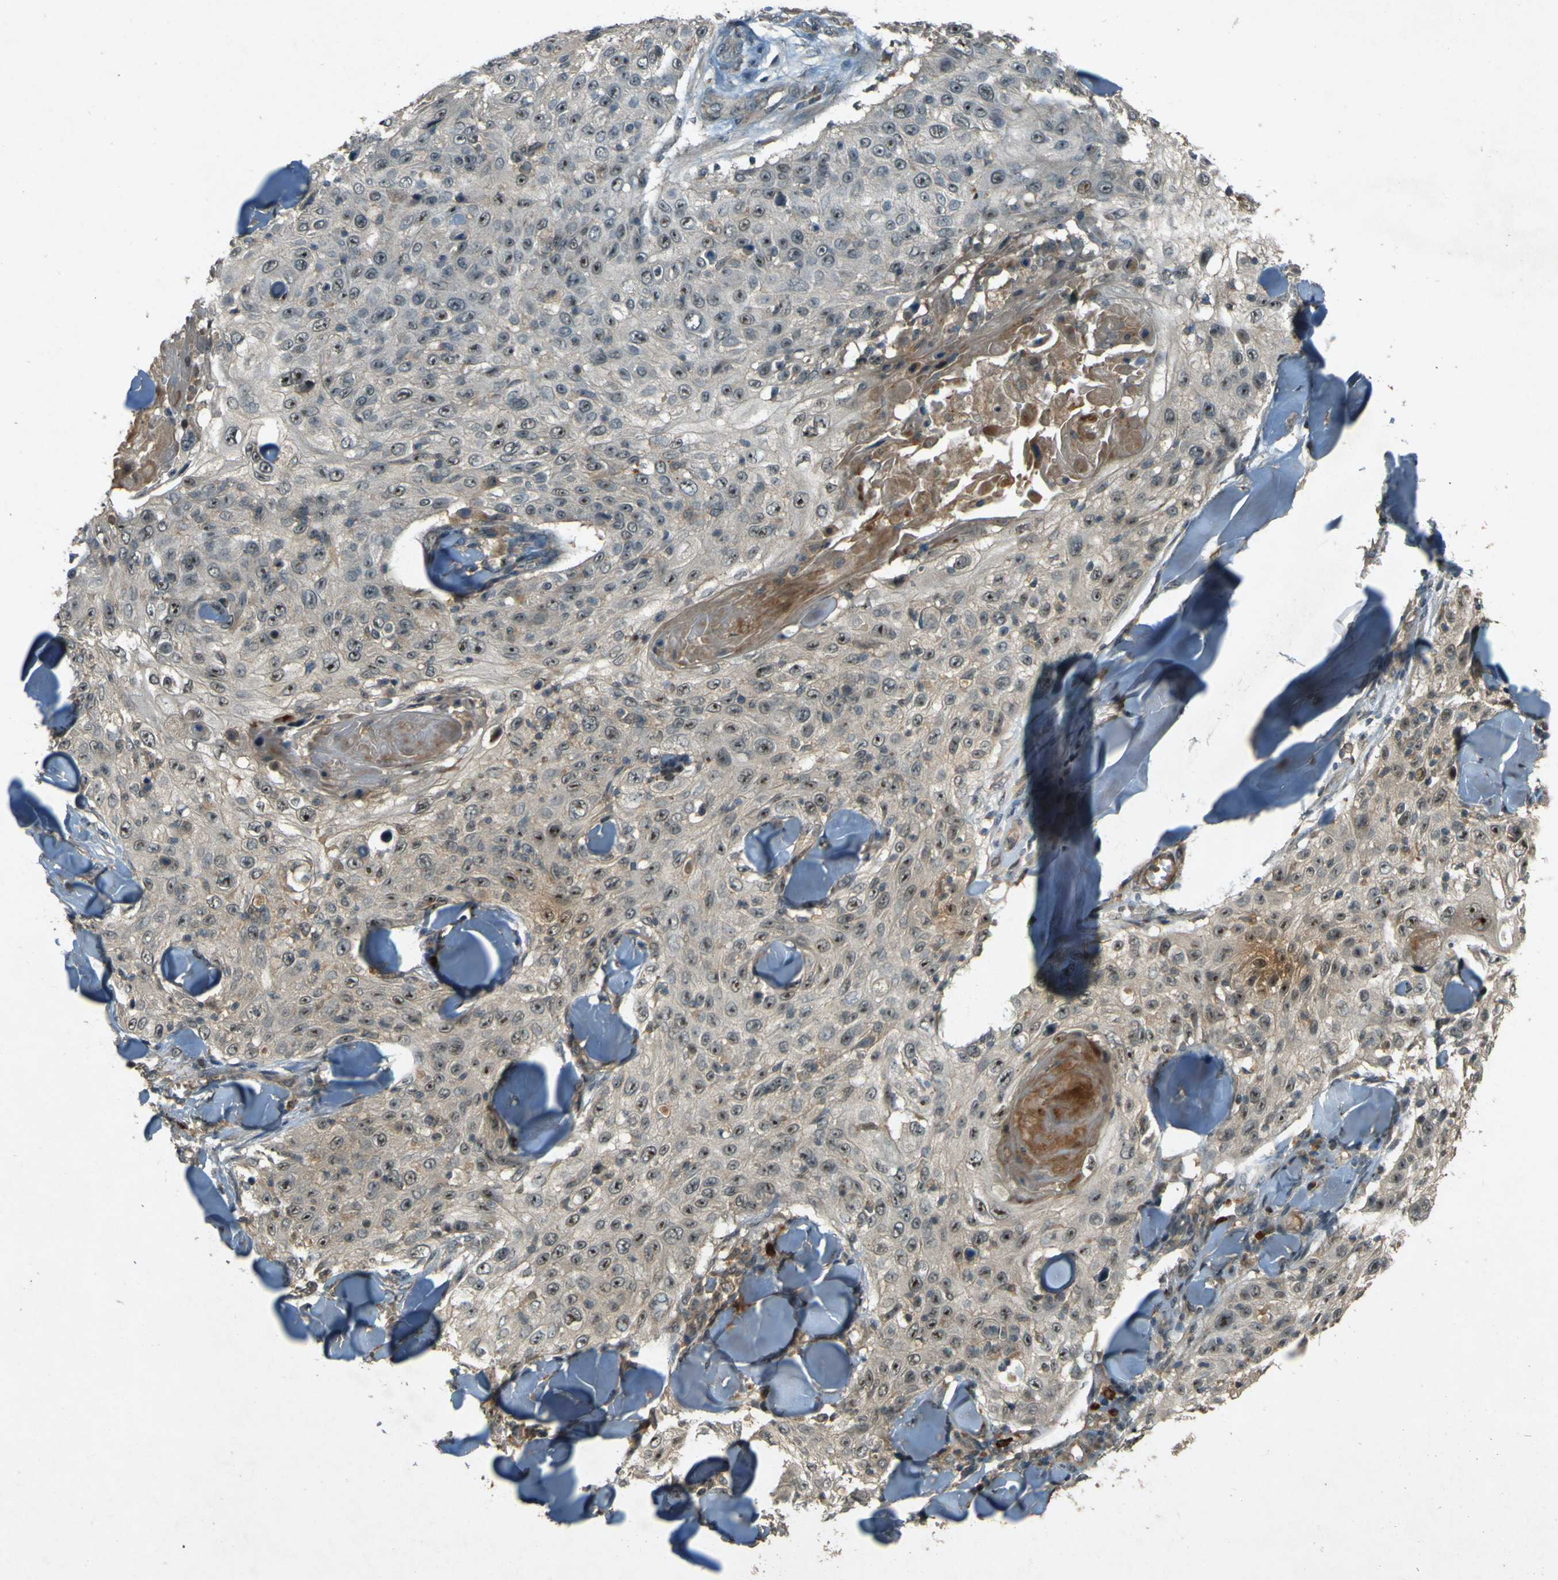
{"staining": {"intensity": "moderate", "quantity": ">75%", "location": "cytoplasmic/membranous,nuclear"}, "tissue": "skin cancer", "cell_type": "Tumor cells", "image_type": "cancer", "snomed": [{"axis": "morphology", "description": "Squamous cell carcinoma, NOS"}, {"axis": "topography", "description": "Skin"}], "caption": "This is a photomicrograph of immunohistochemistry staining of squamous cell carcinoma (skin), which shows moderate positivity in the cytoplasmic/membranous and nuclear of tumor cells.", "gene": "MPDZ", "patient": {"sex": "male", "age": 86}}